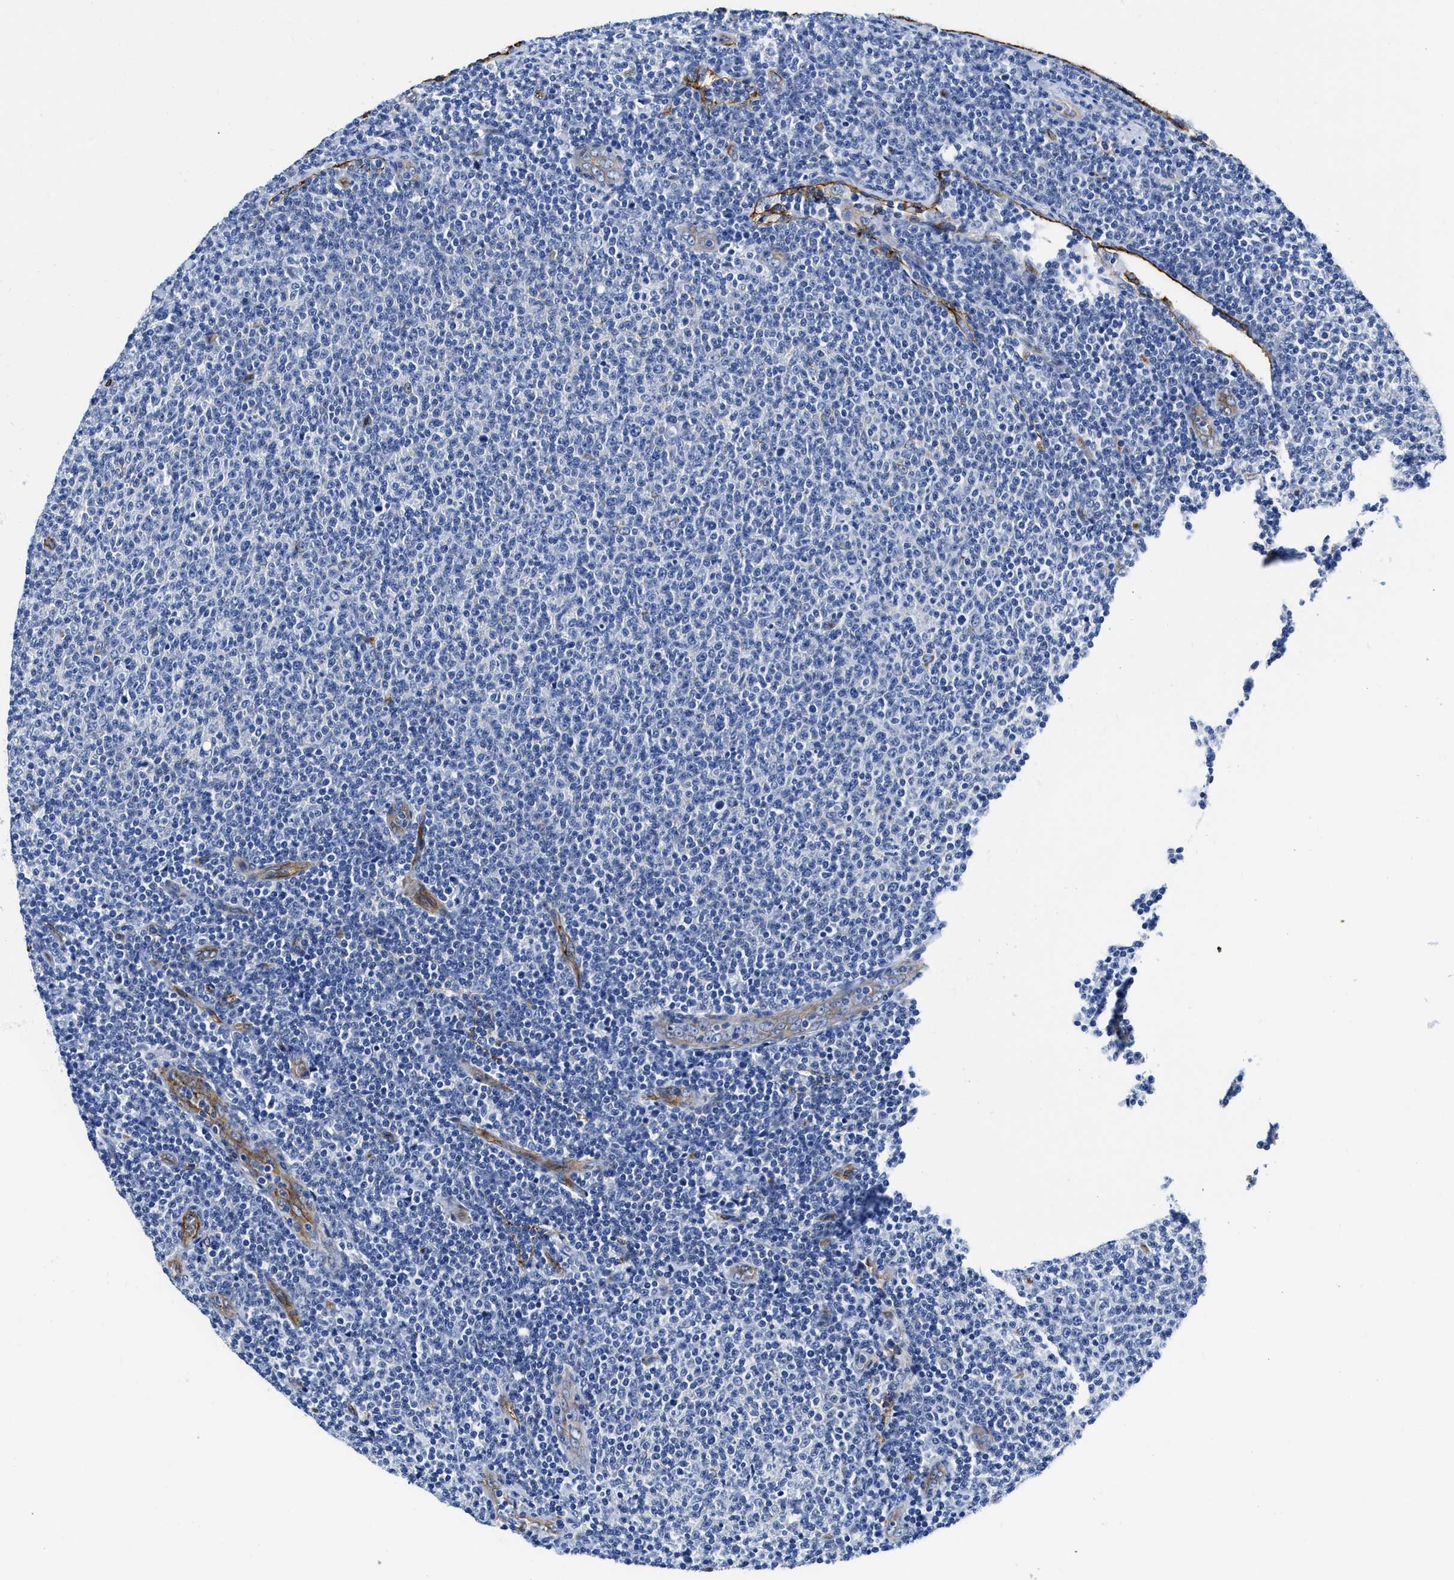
{"staining": {"intensity": "negative", "quantity": "none", "location": "none"}, "tissue": "lymphoma", "cell_type": "Tumor cells", "image_type": "cancer", "snomed": [{"axis": "morphology", "description": "Malignant lymphoma, non-Hodgkin's type, Low grade"}, {"axis": "topography", "description": "Lymph node"}], "caption": "This photomicrograph is of malignant lymphoma, non-Hodgkin's type (low-grade) stained with immunohistochemistry (IHC) to label a protein in brown with the nuclei are counter-stained blue. There is no expression in tumor cells.", "gene": "TVP23B", "patient": {"sex": "male", "age": 66}}